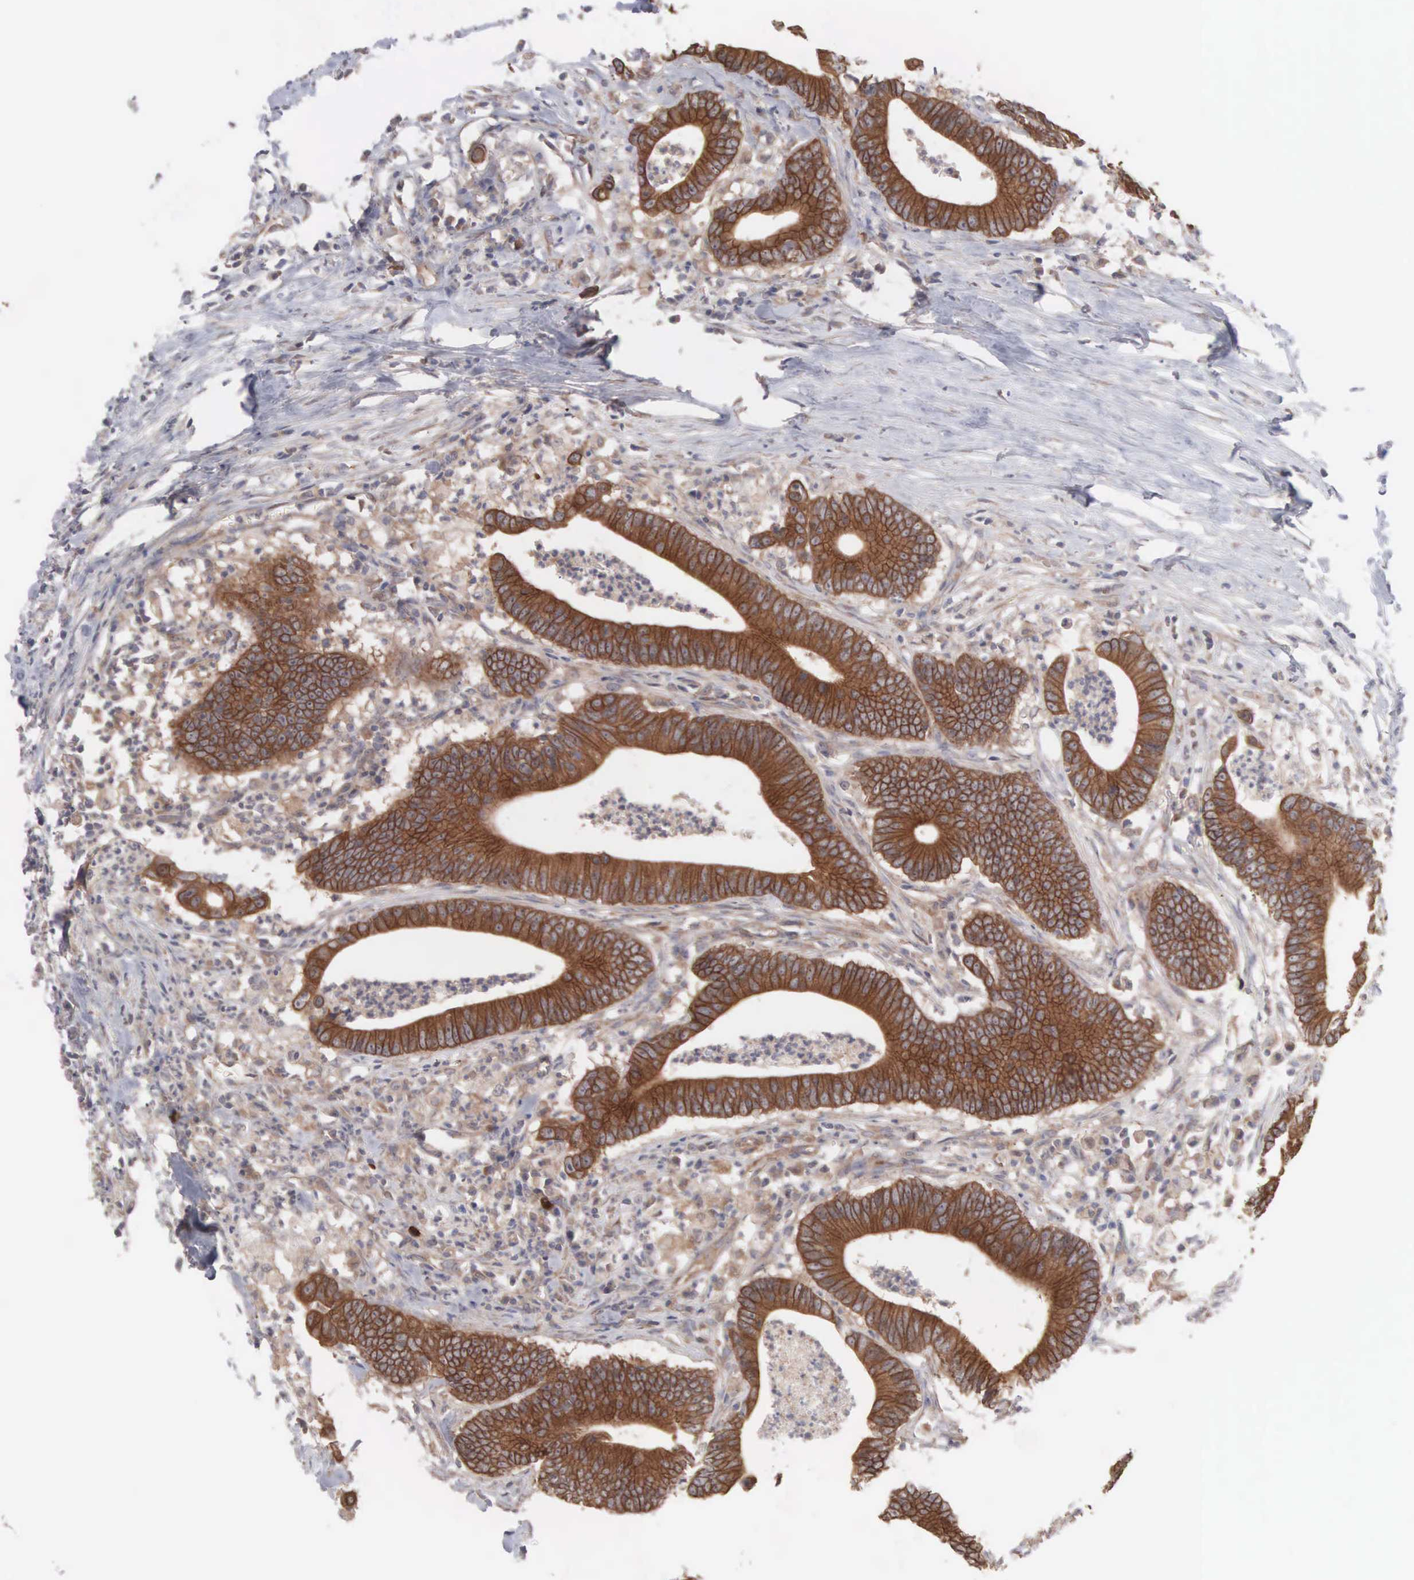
{"staining": {"intensity": "strong", "quantity": ">75%", "location": "cytoplasmic/membranous"}, "tissue": "colorectal cancer", "cell_type": "Tumor cells", "image_type": "cancer", "snomed": [{"axis": "morphology", "description": "Adenocarcinoma, NOS"}, {"axis": "topography", "description": "Colon"}], "caption": "Immunohistochemistry (IHC) micrograph of neoplastic tissue: colorectal adenocarcinoma stained using immunohistochemistry (IHC) demonstrates high levels of strong protein expression localized specifically in the cytoplasmic/membranous of tumor cells, appearing as a cytoplasmic/membranous brown color.", "gene": "INF2", "patient": {"sex": "male", "age": 55}}